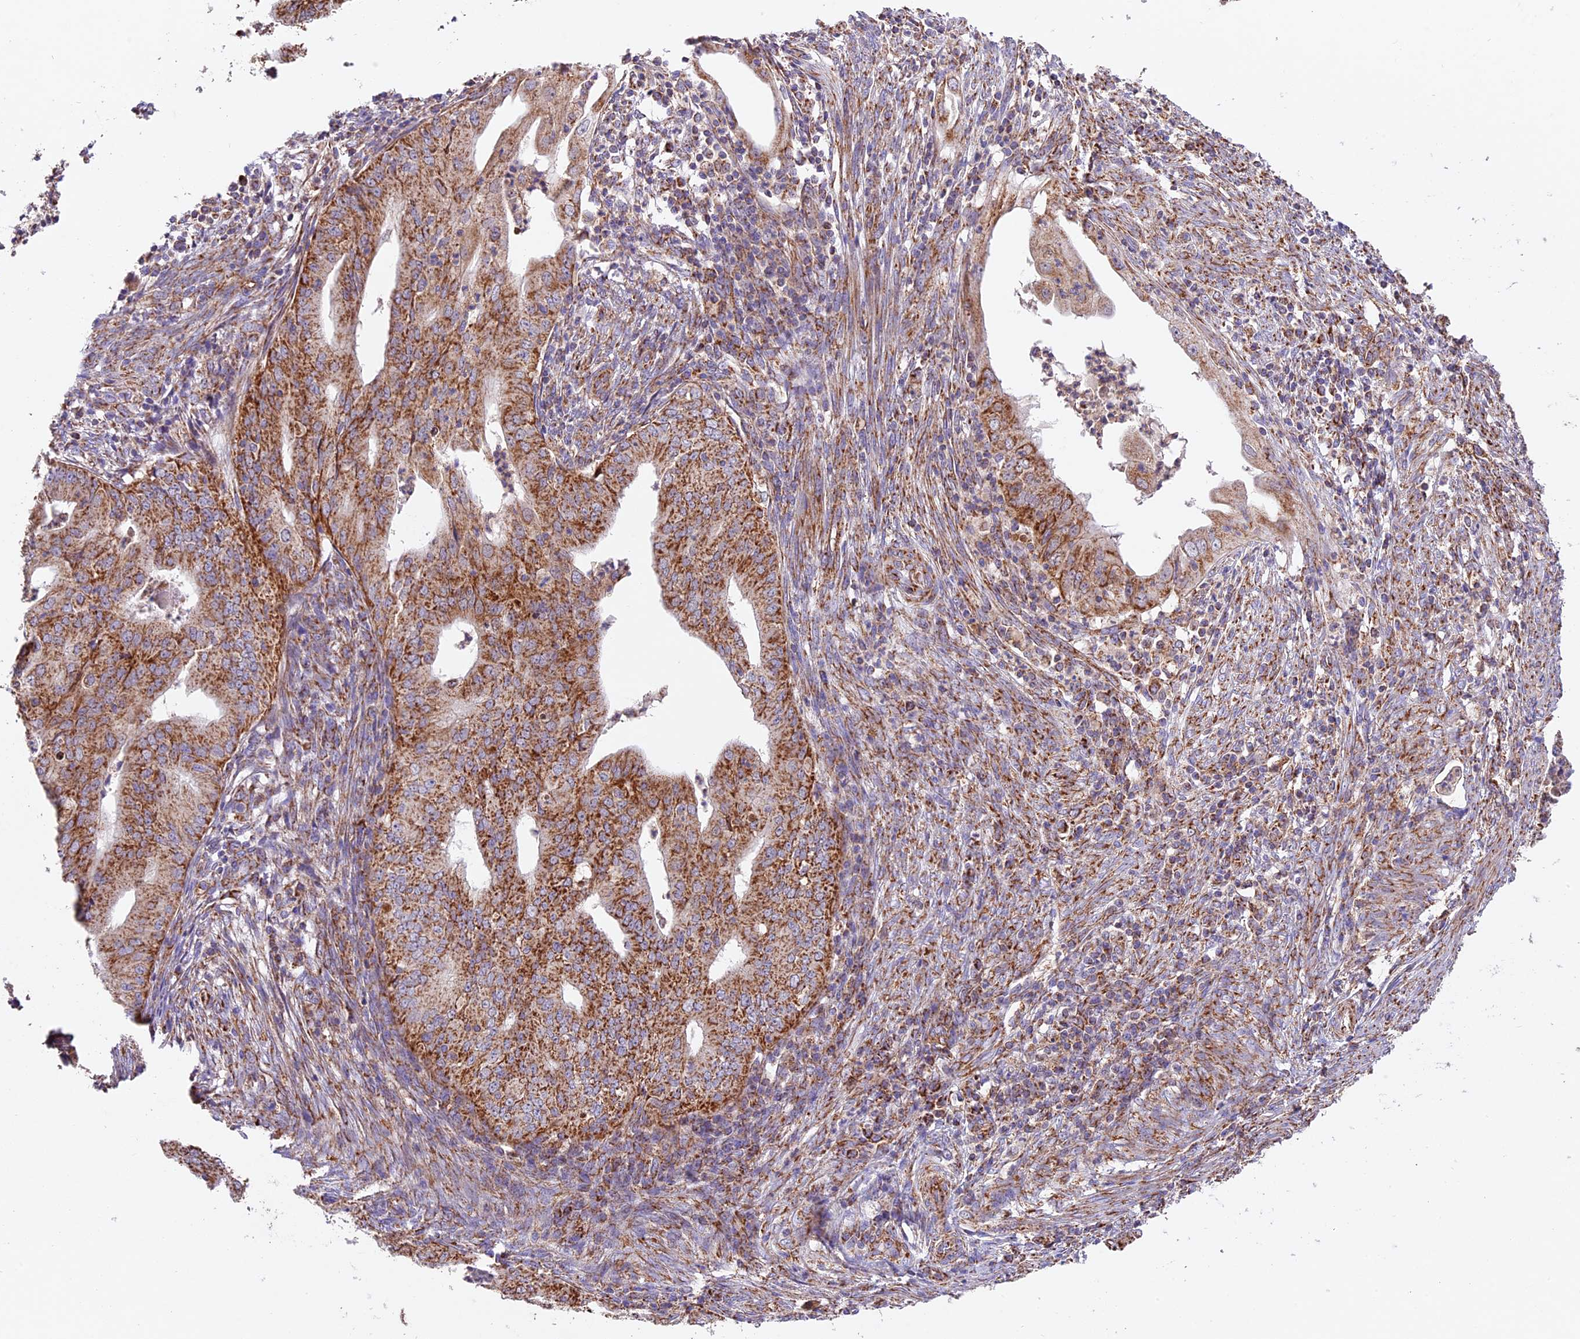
{"staining": {"intensity": "strong", "quantity": ">75%", "location": "cytoplasmic/membranous"}, "tissue": "endometrial cancer", "cell_type": "Tumor cells", "image_type": "cancer", "snomed": [{"axis": "morphology", "description": "Adenocarcinoma, NOS"}, {"axis": "topography", "description": "Endometrium"}], "caption": "Immunohistochemistry (IHC) staining of endometrial adenocarcinoma, which displays high levels of strong cytoplasmic/membranous staining in about >75% of tumor cells indicating strong cytoplasmic/membranous protein positivity. The staining was performed using DAB (brown) for protein detection and nuclei were counterstained in hematoxylin (blue).", "gene": "NDUFA8", "patient": {"sex": "female", "age": 50}}